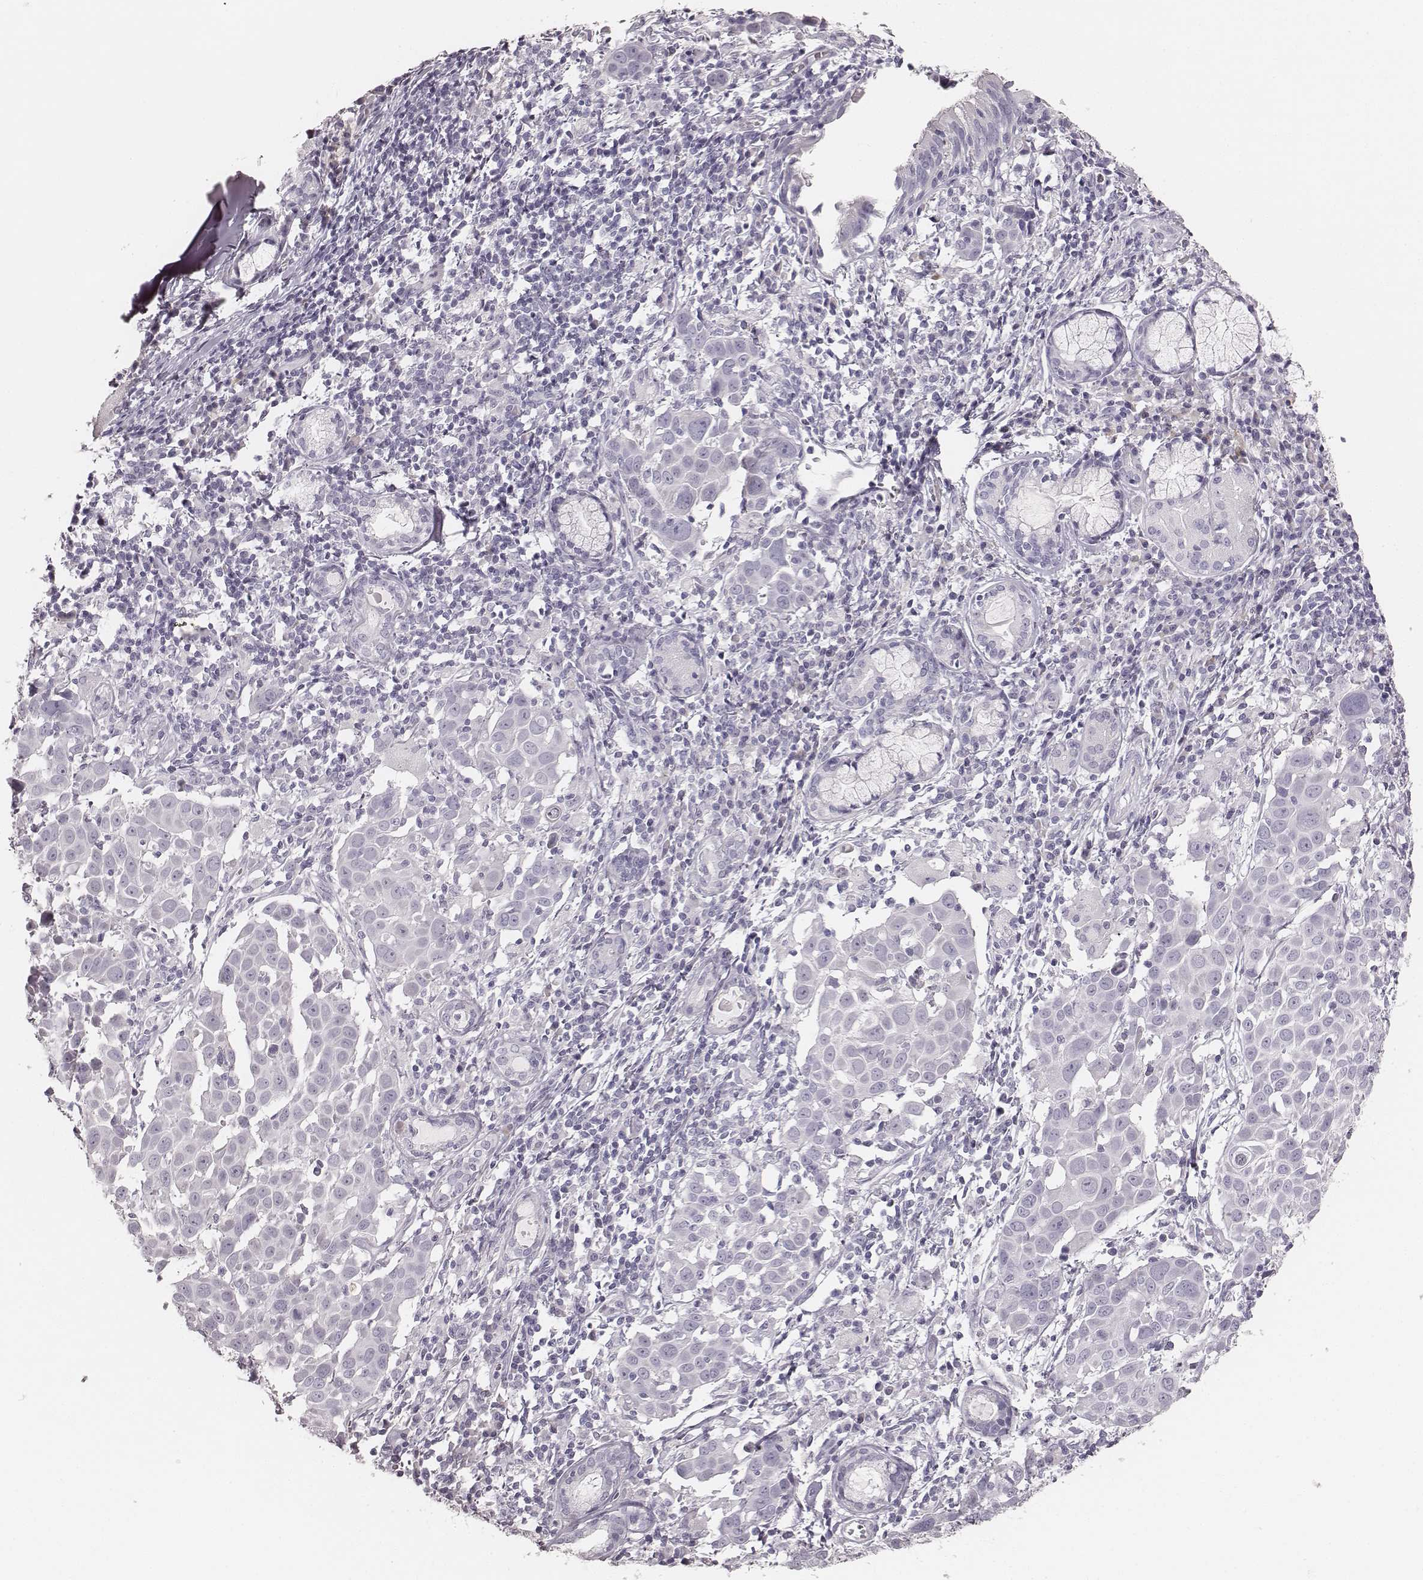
{"staining": {"intensity": "negative", "quantity": "none", "location": "none"}, "tissue": "lung cancer", "cell_type": "Tumor cells", "image_type": "cancer", "snomed": [{"axis": "morphology", "description": "Squamous cell carcinoma, NOS"}, {"axis": "topography", "description": "Lung"}], "caption": "Photomicrograph shows no significant protein positivity in tumor cells of squamous cell carcinoma (lung).", "gene": "KRT82", "patient": {"sex": "male", "age": 57}}